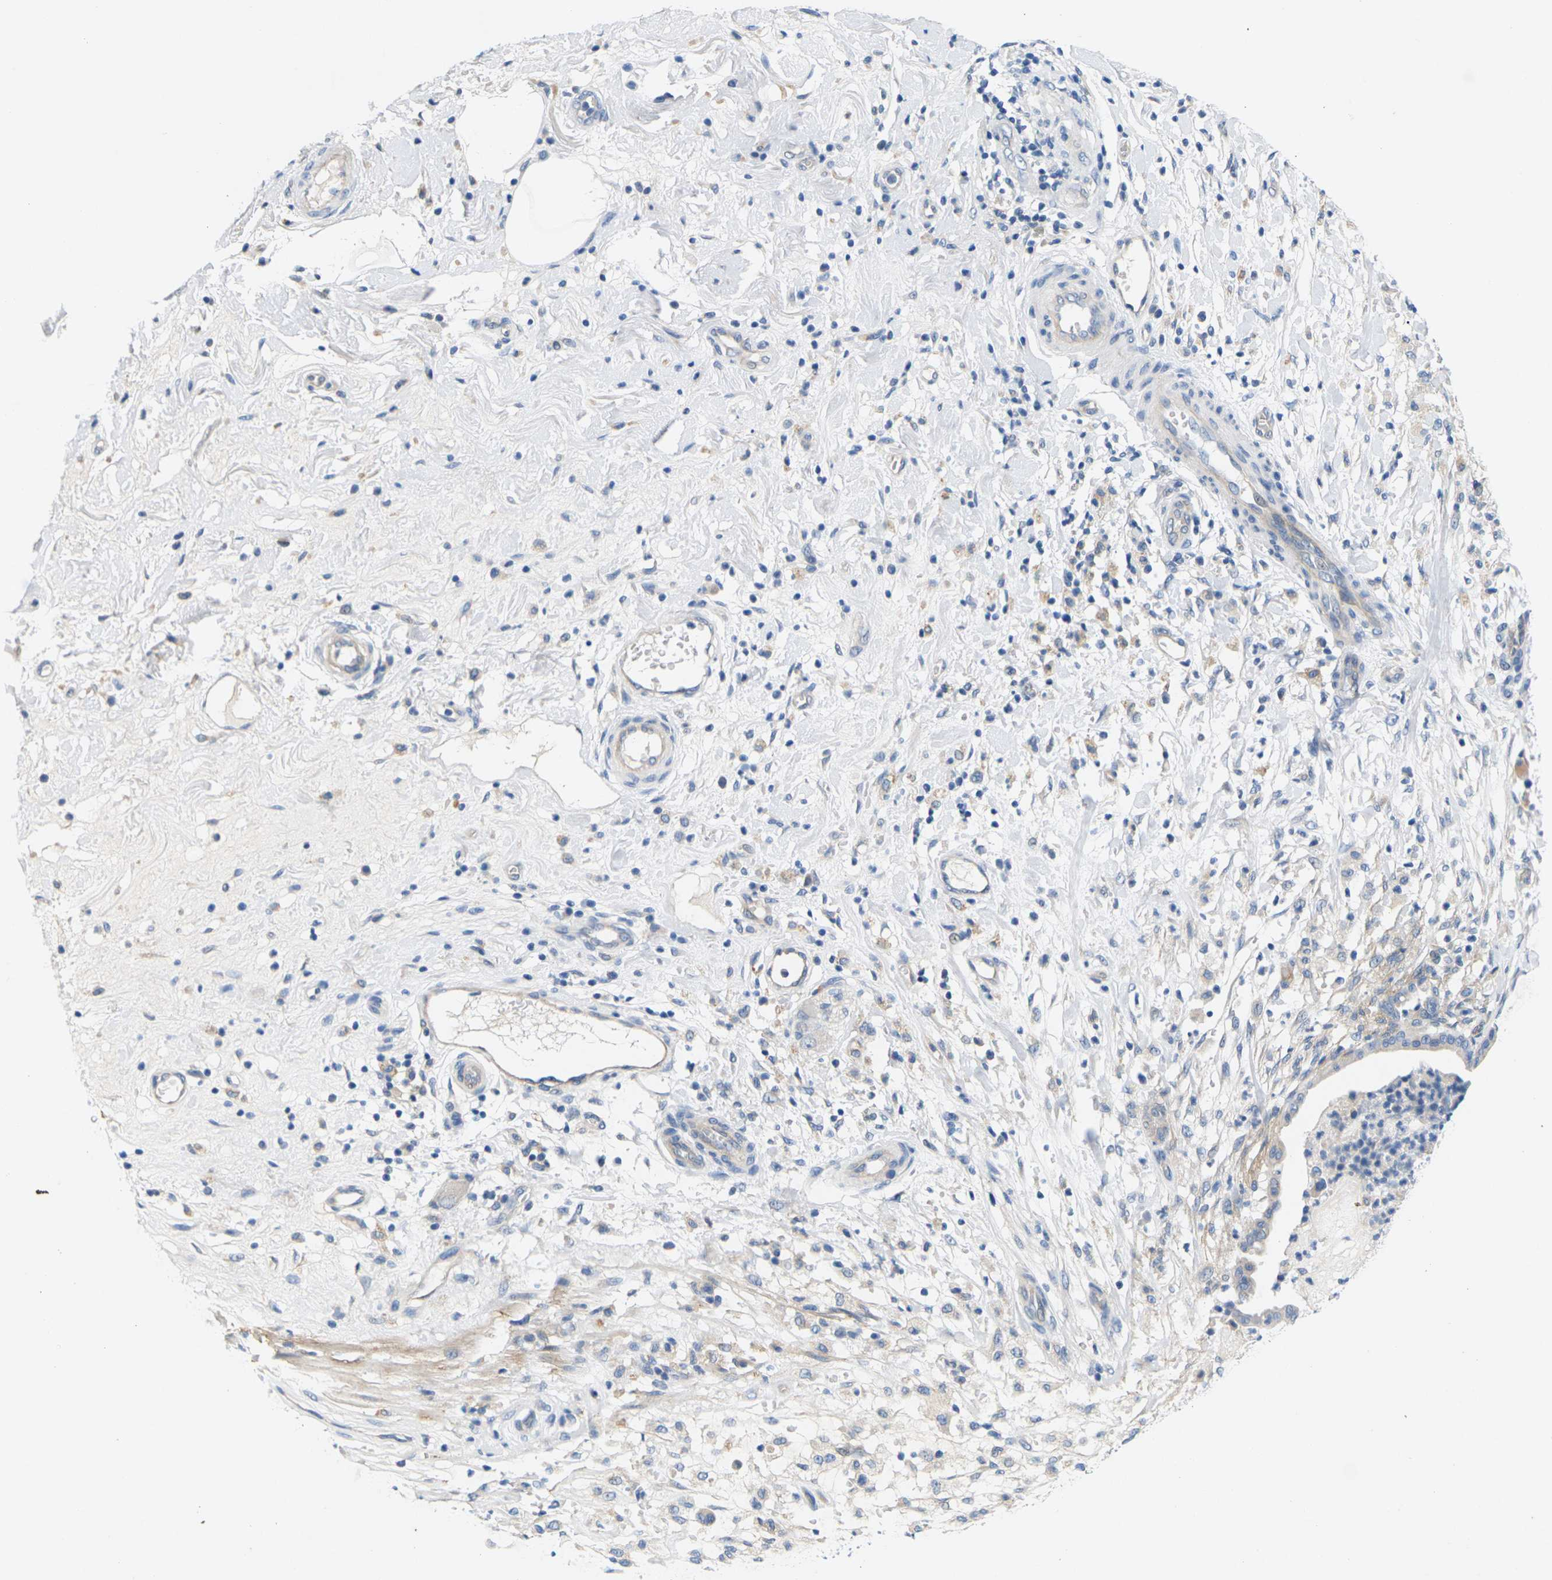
{"staining": {"intensity": "weak", "quantity": "25%-75%", "location": "cytoplasmic/membranous"}, "tissue": "pancreatic cancer", "cell_type": "Tumor cells", "image_type": "cancer", "snomed": [{"axis": "morphology", "description": "Adenocarcinoma, NOS"}, {"axis": "topography", "description": "Pancreas"}], "caption": "An immunohistochemistry (IHC) histopathology image of neoplastic tissue is shown. Protein staining in brown highlights weak cytoplasmic/membranous positivity in pancreatic cancer (adenocarcinoma) within tumor cells.", "gene": "ITGA5", "patient": {"sex": "male", "age": 63}}